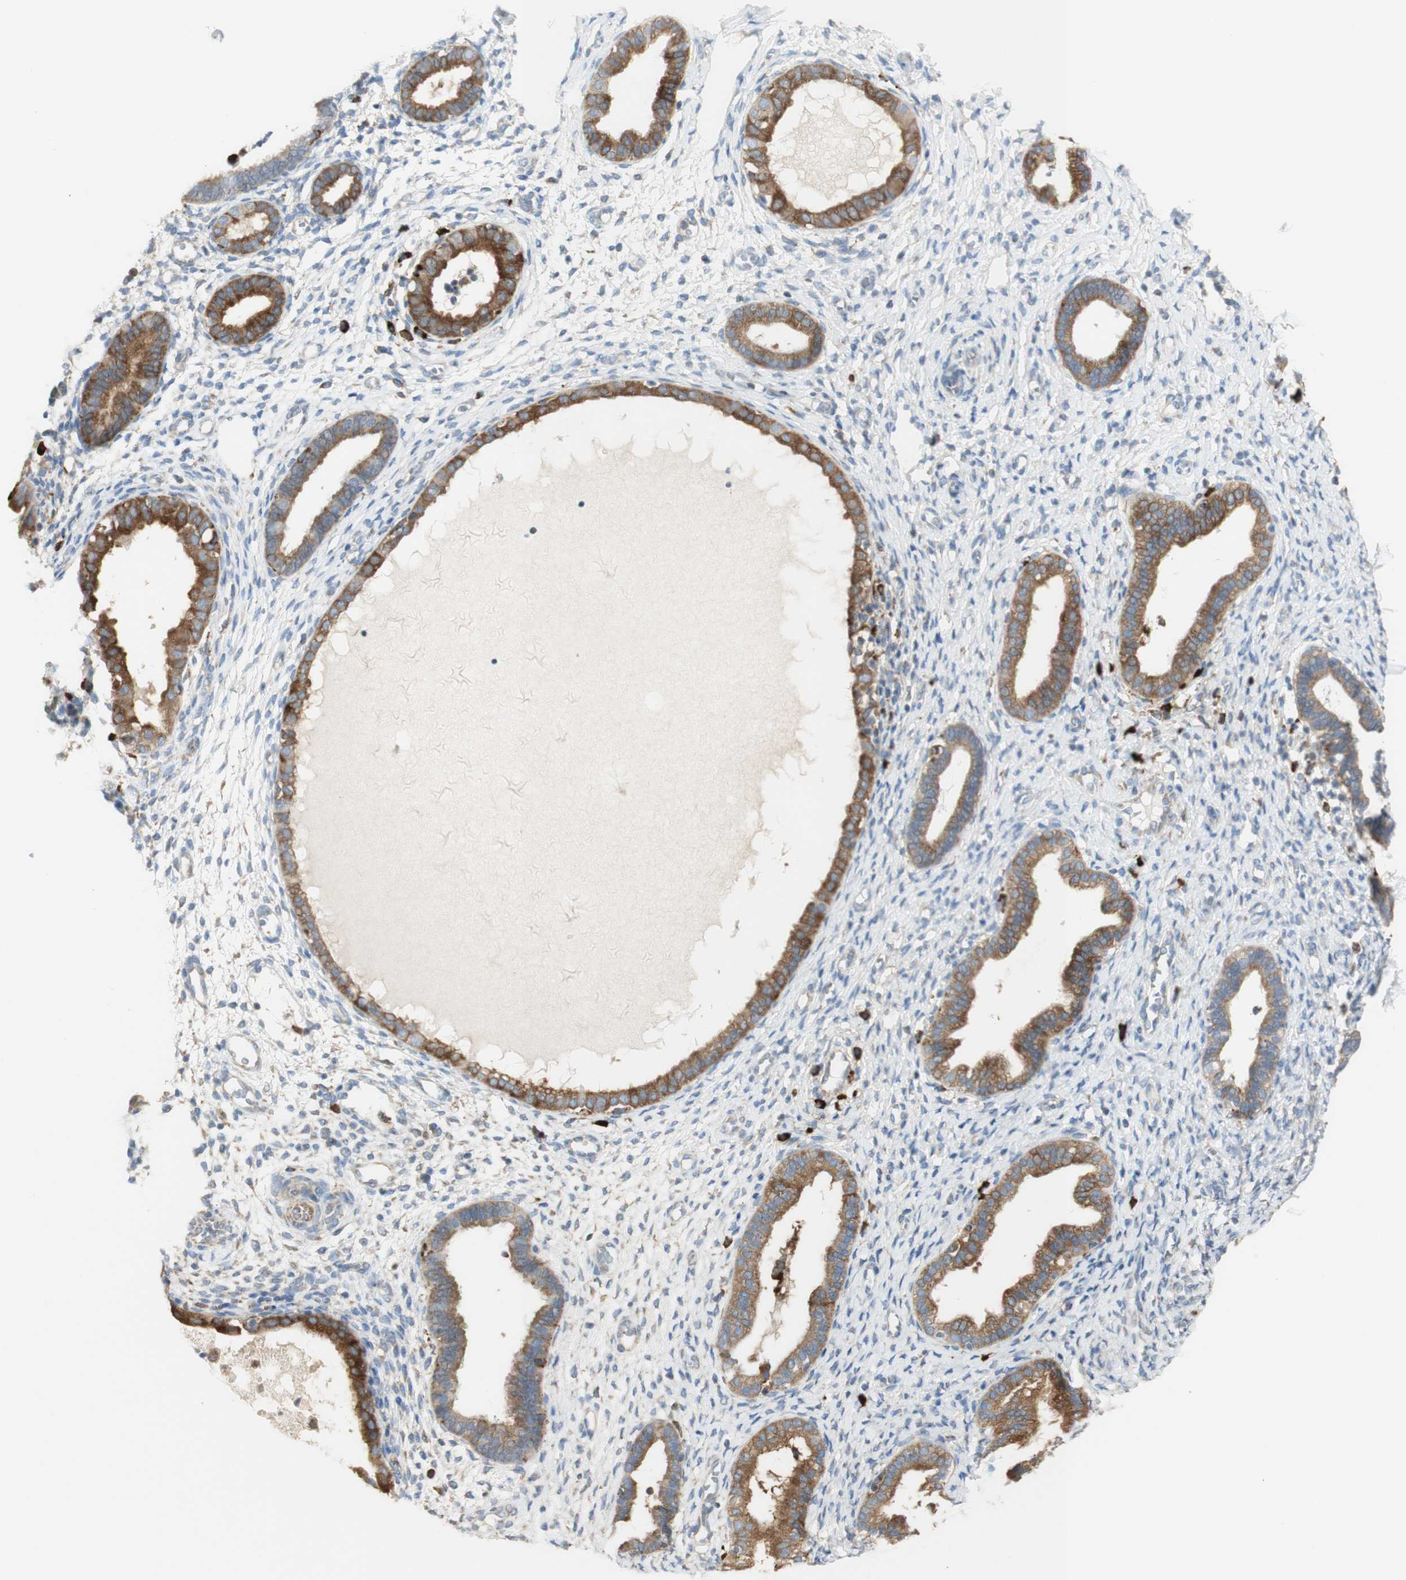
{"staining": {"intensity": "moderate", "quantity": "<25%", "location": "cytoplasmic/membranous"}, "tissue": "endometrium", "cell_type": "Cells in endometrial stroma", "image_type": "normal", "snomed": [{"axis": "morphology", "description": "Normal tissue, NOS"}, {"axis": "topography", "description": "Endometrium"}], "caption": "This is an image of immunohistochemistry staining of benign endometrium, which shows moderate positivity in the cytoplasmic/membranous of cells in endometrial stroma.", "gene": "MANF", "patient": {"sex": "female", "age": 61}}